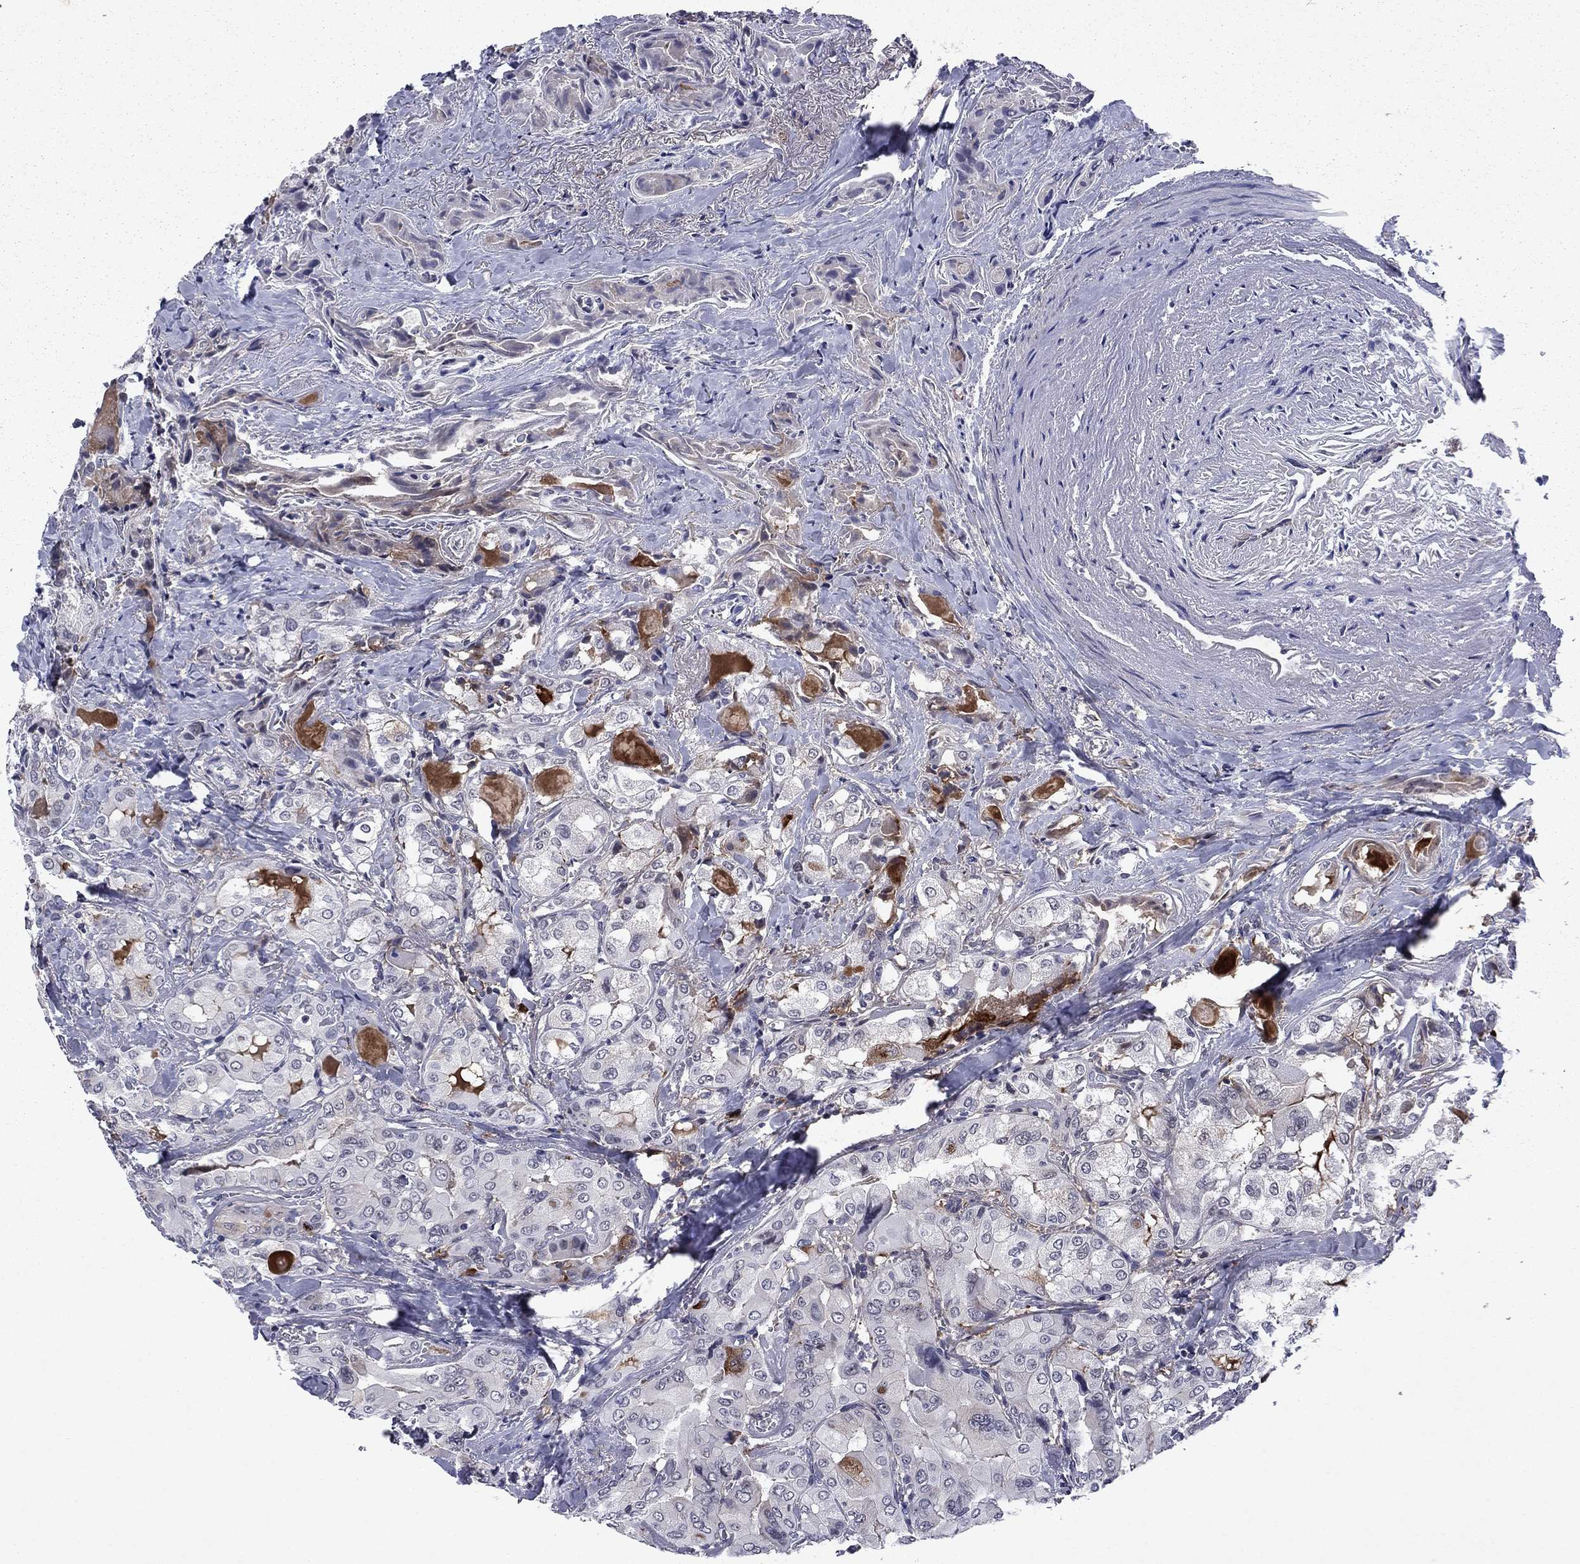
{"staining": {"intensity": "negative", "quantity": "none", "location": "none"}, "tissue": "thyroid cancer", "cell_type": "Tumor cells", "image_type": "cancer", "snomed": [{"axis": "morphology", "description": "Normal tissue, NOS"}, {"axis": "morphology", "description": "Papillary adenocarcinoma, NOS"}, {"axis": "topography", "description": "Thyroid gland"}], "caption": "DAB (3,3'-diaminobenzidine) immunohistochemical staining of thyroid cancer (papillary adenocarcinoma) reveals no significant positivity in tumor cells.", "gene": "ECM1", "patient": {"sex": "female", "age": 66}}